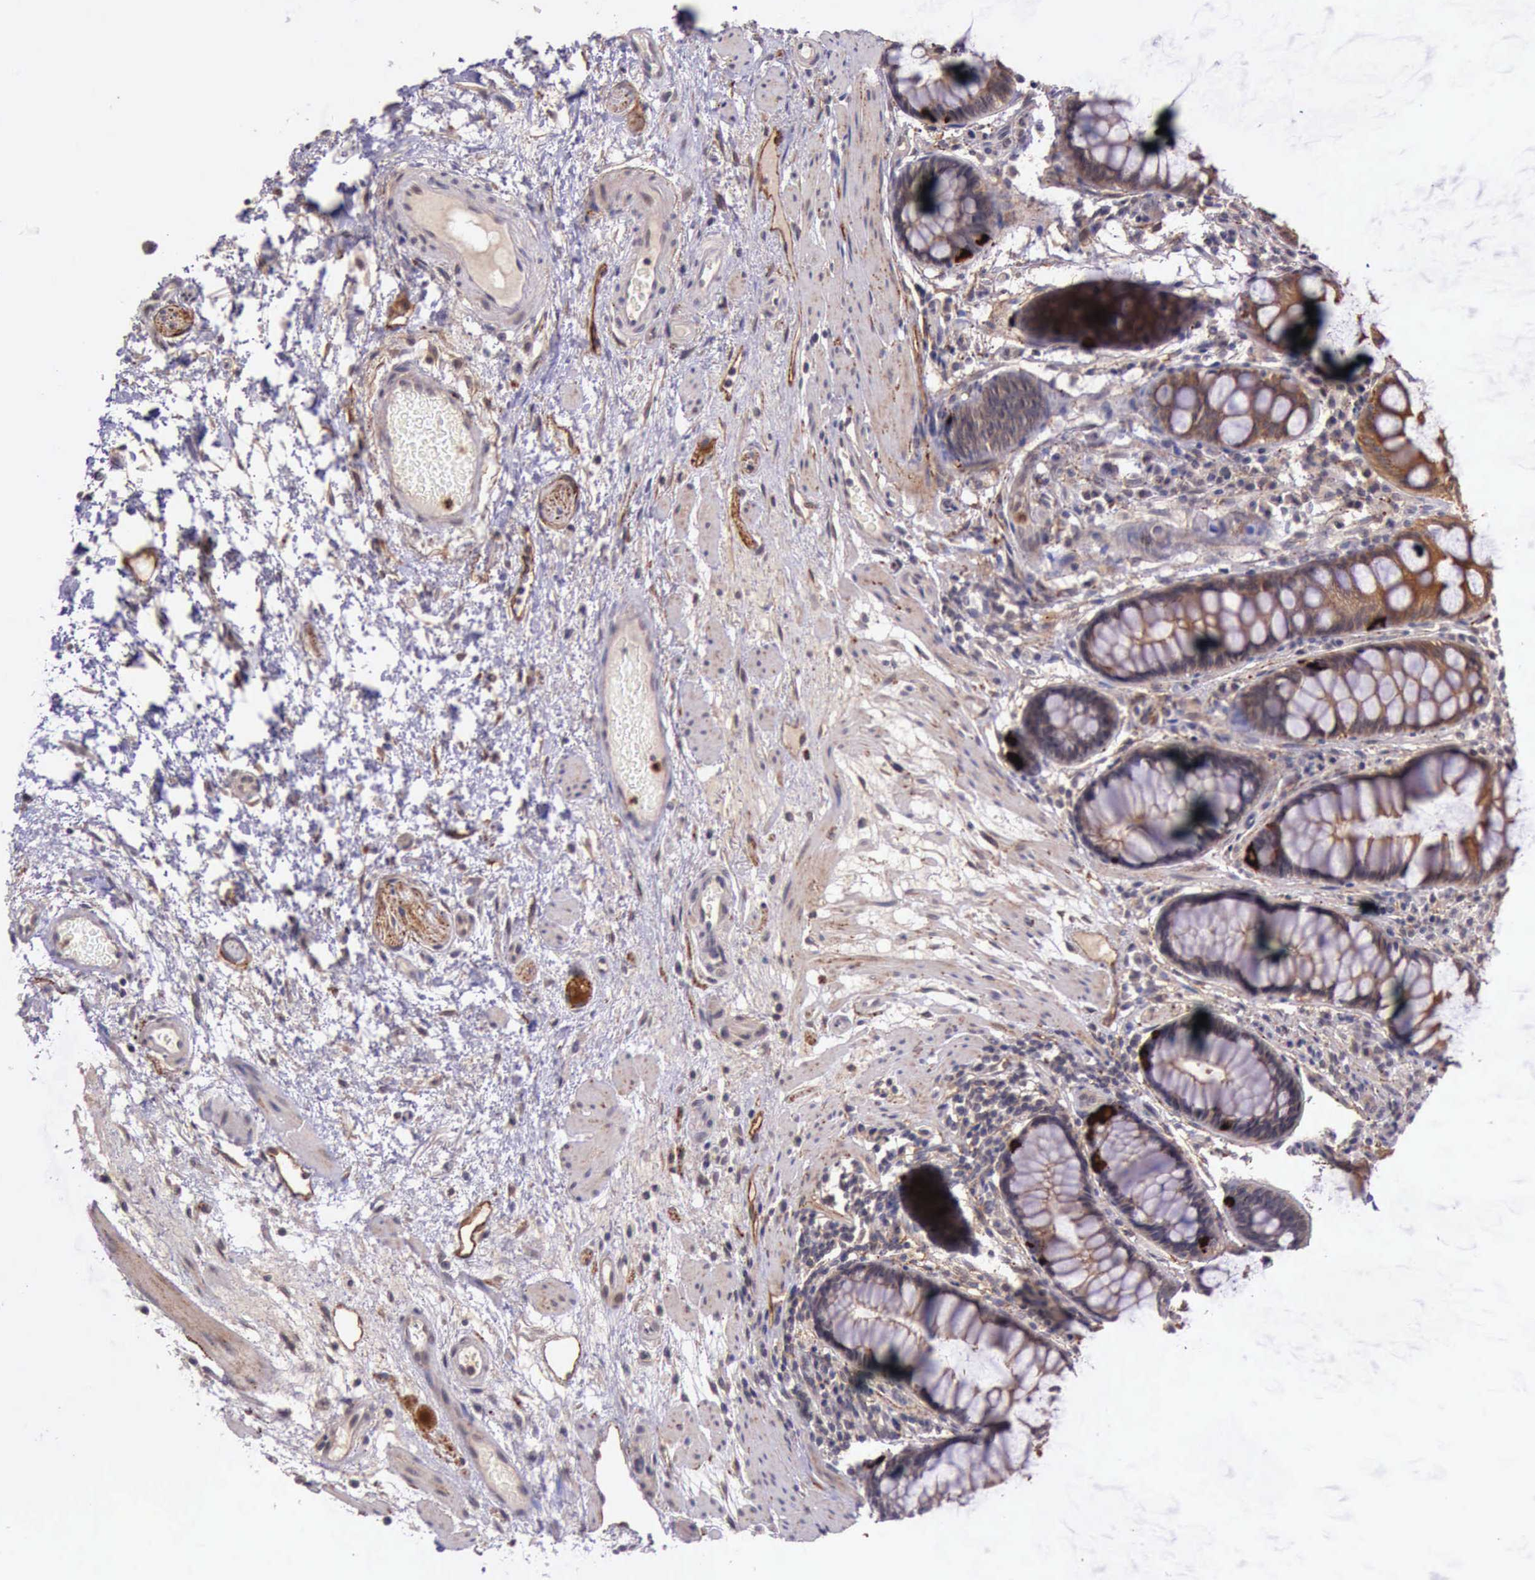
{"staining": {"intensity": "moderate", "quantity": "25%-75%", "location": "cytoplasmic/membranous"}, "tissue": "rectum", "cell_type": "Glandular cells", "image_type": "normal", "snomed": [{"axis": "morphology", "description": "Normal tissue, NOS"}, {"axis": "topography", "description": "Rectum"}], "caption": "This image reveals normal rectum stained with IHC to label a protein in brown. The cytoplasmic/membranous of glandular cells show moderate positivity for the protein. Nuclei are counter-stained blue.", "gene": "PRICKLE3", "patient": {"sex": "male", "age": 77}}